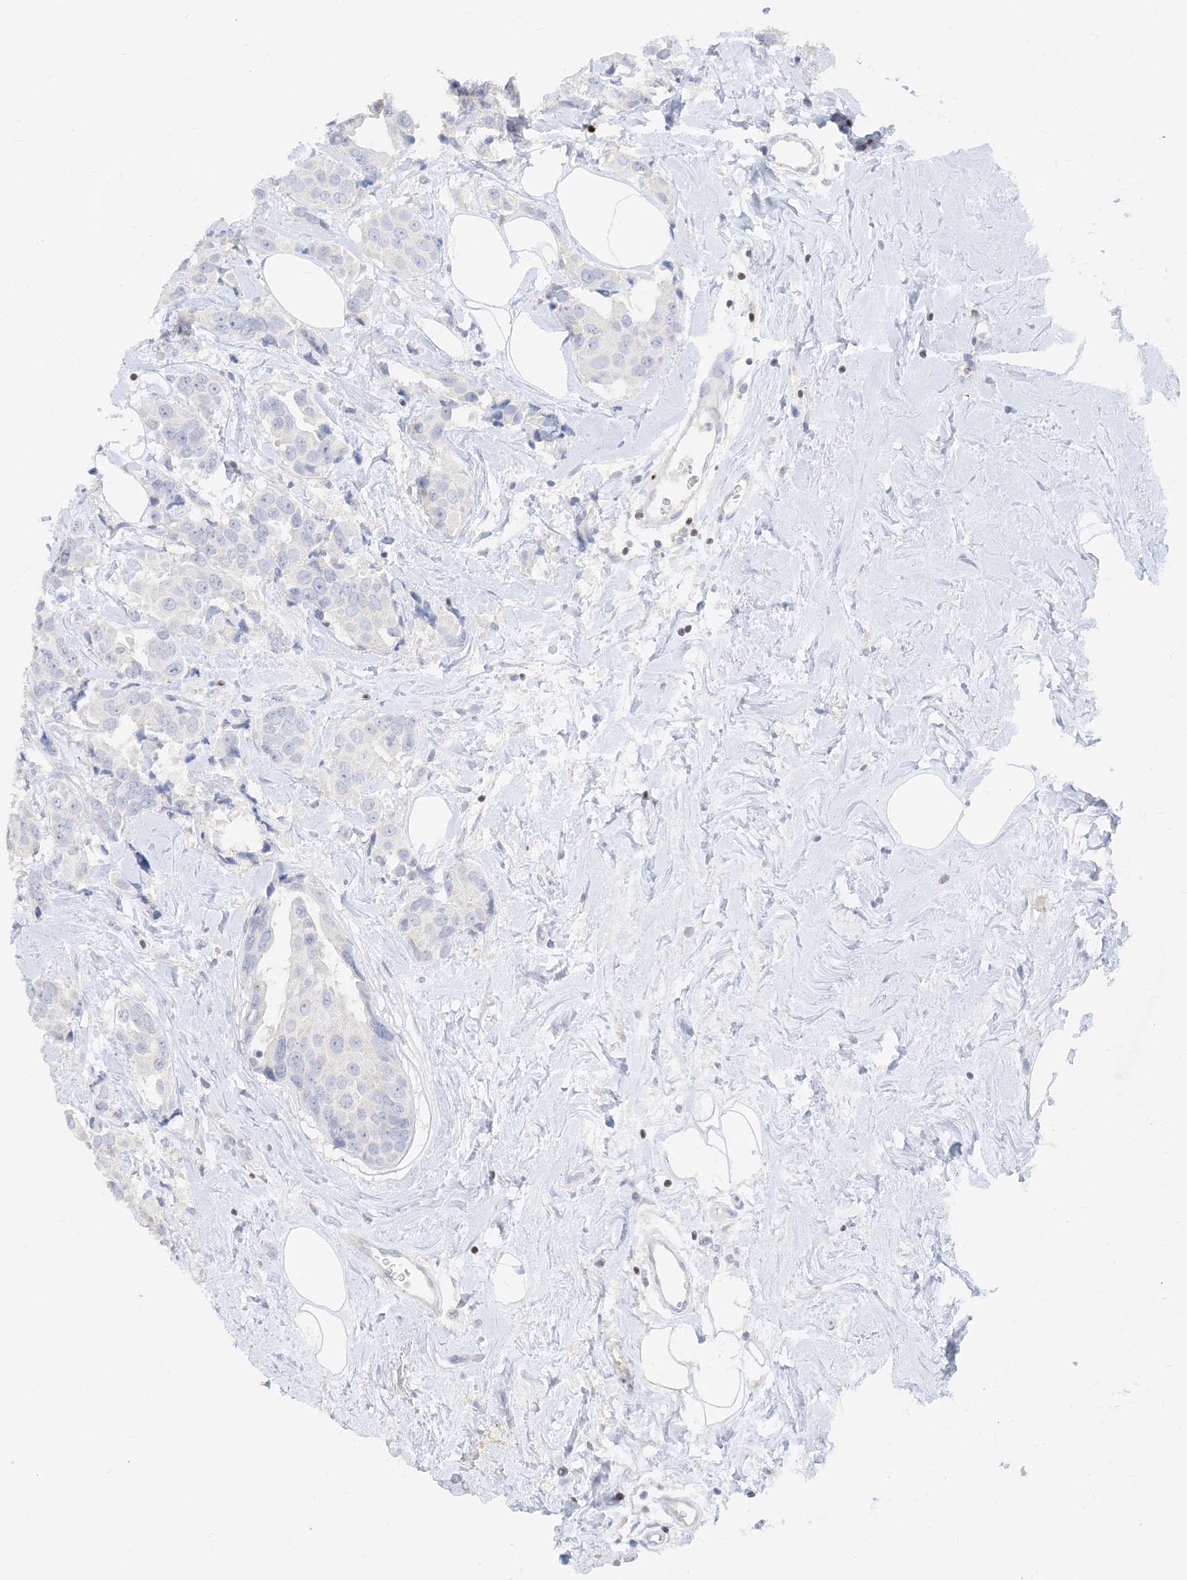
{"staining": {"intensity": "negative", "quantity": "none", "location": "none"}, "tissue": "breast cancer", "cell_type": "Tumor cells", "image_type": "cancer", "snomed": [{"axis": "morphology", "description": "Normal tissue, NOS"}, {"axis": "morphology", "description": "Duct carcinoma"}, {"axis": "topography", "description": "Breast"}], "caption": "Immunohistochemical staining of human breast intraductal carcinoma shows no significant staining in tumor cells. (DAB IHC, high magnification).", "gene": "TBX21", "patient": {"sex": "female", "age": 39}}